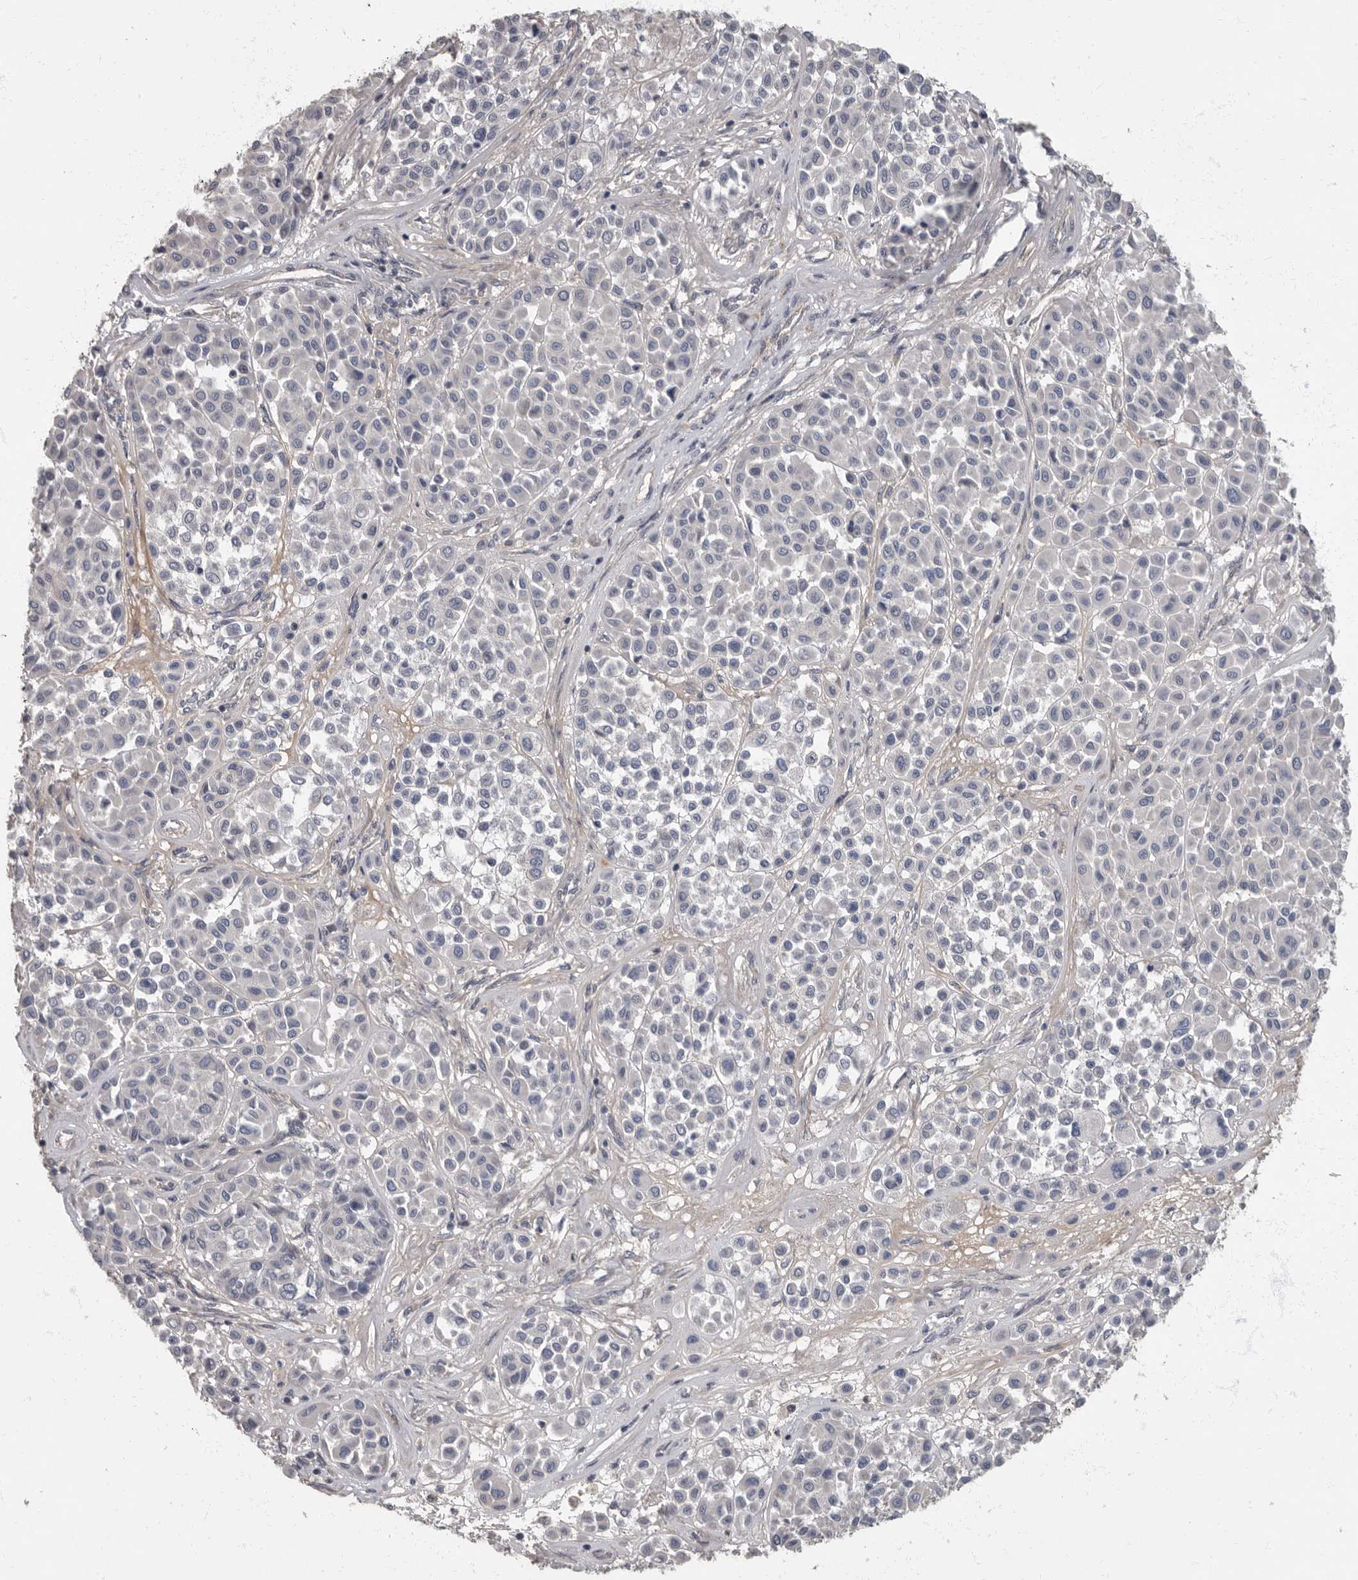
{"staining": {"intensity": "negative", "quantity": "none", "location": "none"}, "tissue": "melanoma", "cell_type": "Tumor cells", "image_type": "cancer", "snomed": [{"axis": "morphology", "description": "Malignant melanoma, Metastatic site"}, {"axis": "topography", "description": "Soft tissue"}], "caption": "Immunohistochemistry image of neoplastic tissue: melanoma stained with DAB exhibits no significant protein positivity in tumor cells. (Brightfield microscopy of DAB (3,3'-diaminobenzidine) IHC at high magnification).", "gene": "PDK1", "patient": {"sex": "male", "age": 41}}